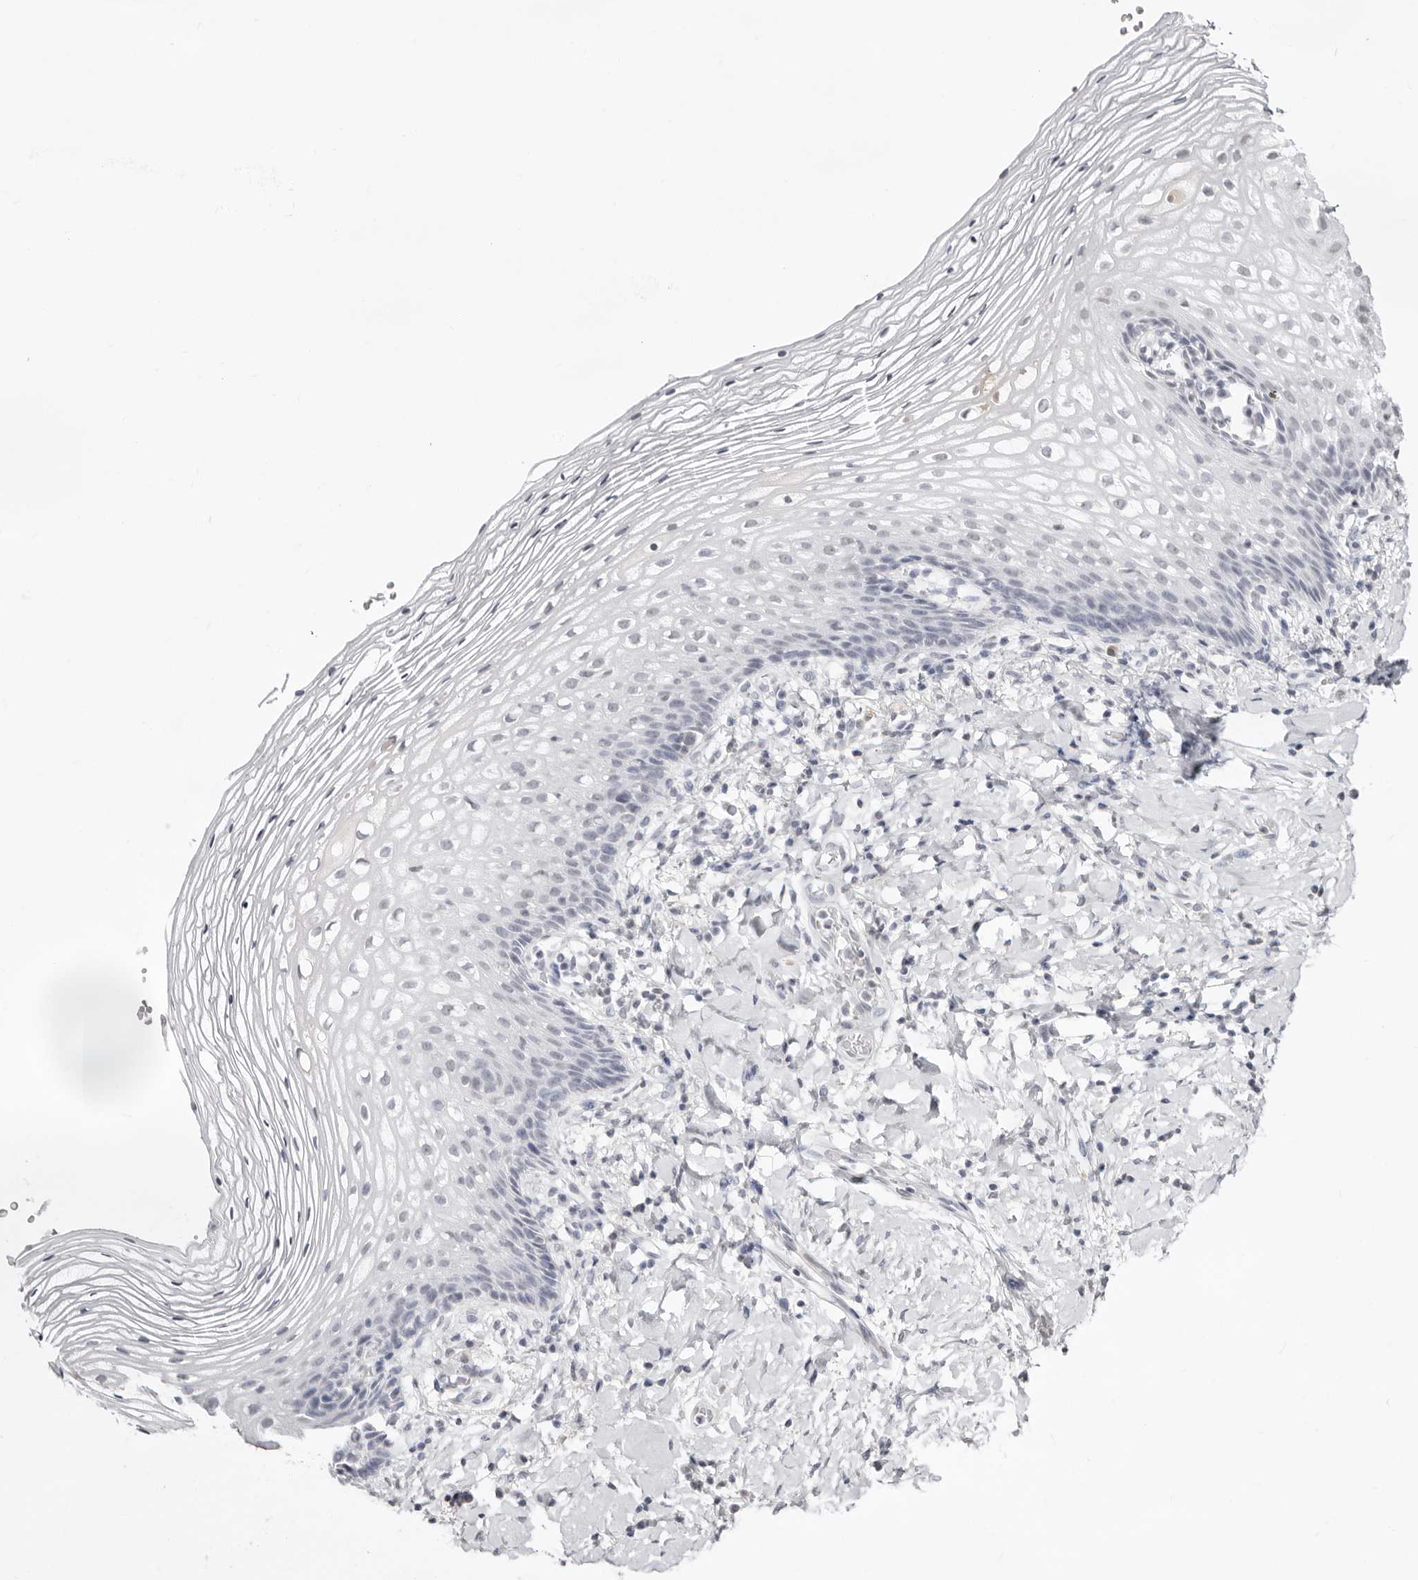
{"staining": {"intensity": "negative", "quantity": "none", "location": "none"}, "tissue": "vagina", "cell_type": "Squamous epithelial cells", "image_type": "normal", "snomed": [{"axis": "morphology", "description": "Normal tissue, NOS"}, {"axis": "topography", "description": "Vagina"}], "caption": "This is a photomicrograph of IHC staining of normal vagina, which shows no positivity in squamous epithelial cells.", "gene": "CST5", "patient": {"sex": "female", "age": 60}}